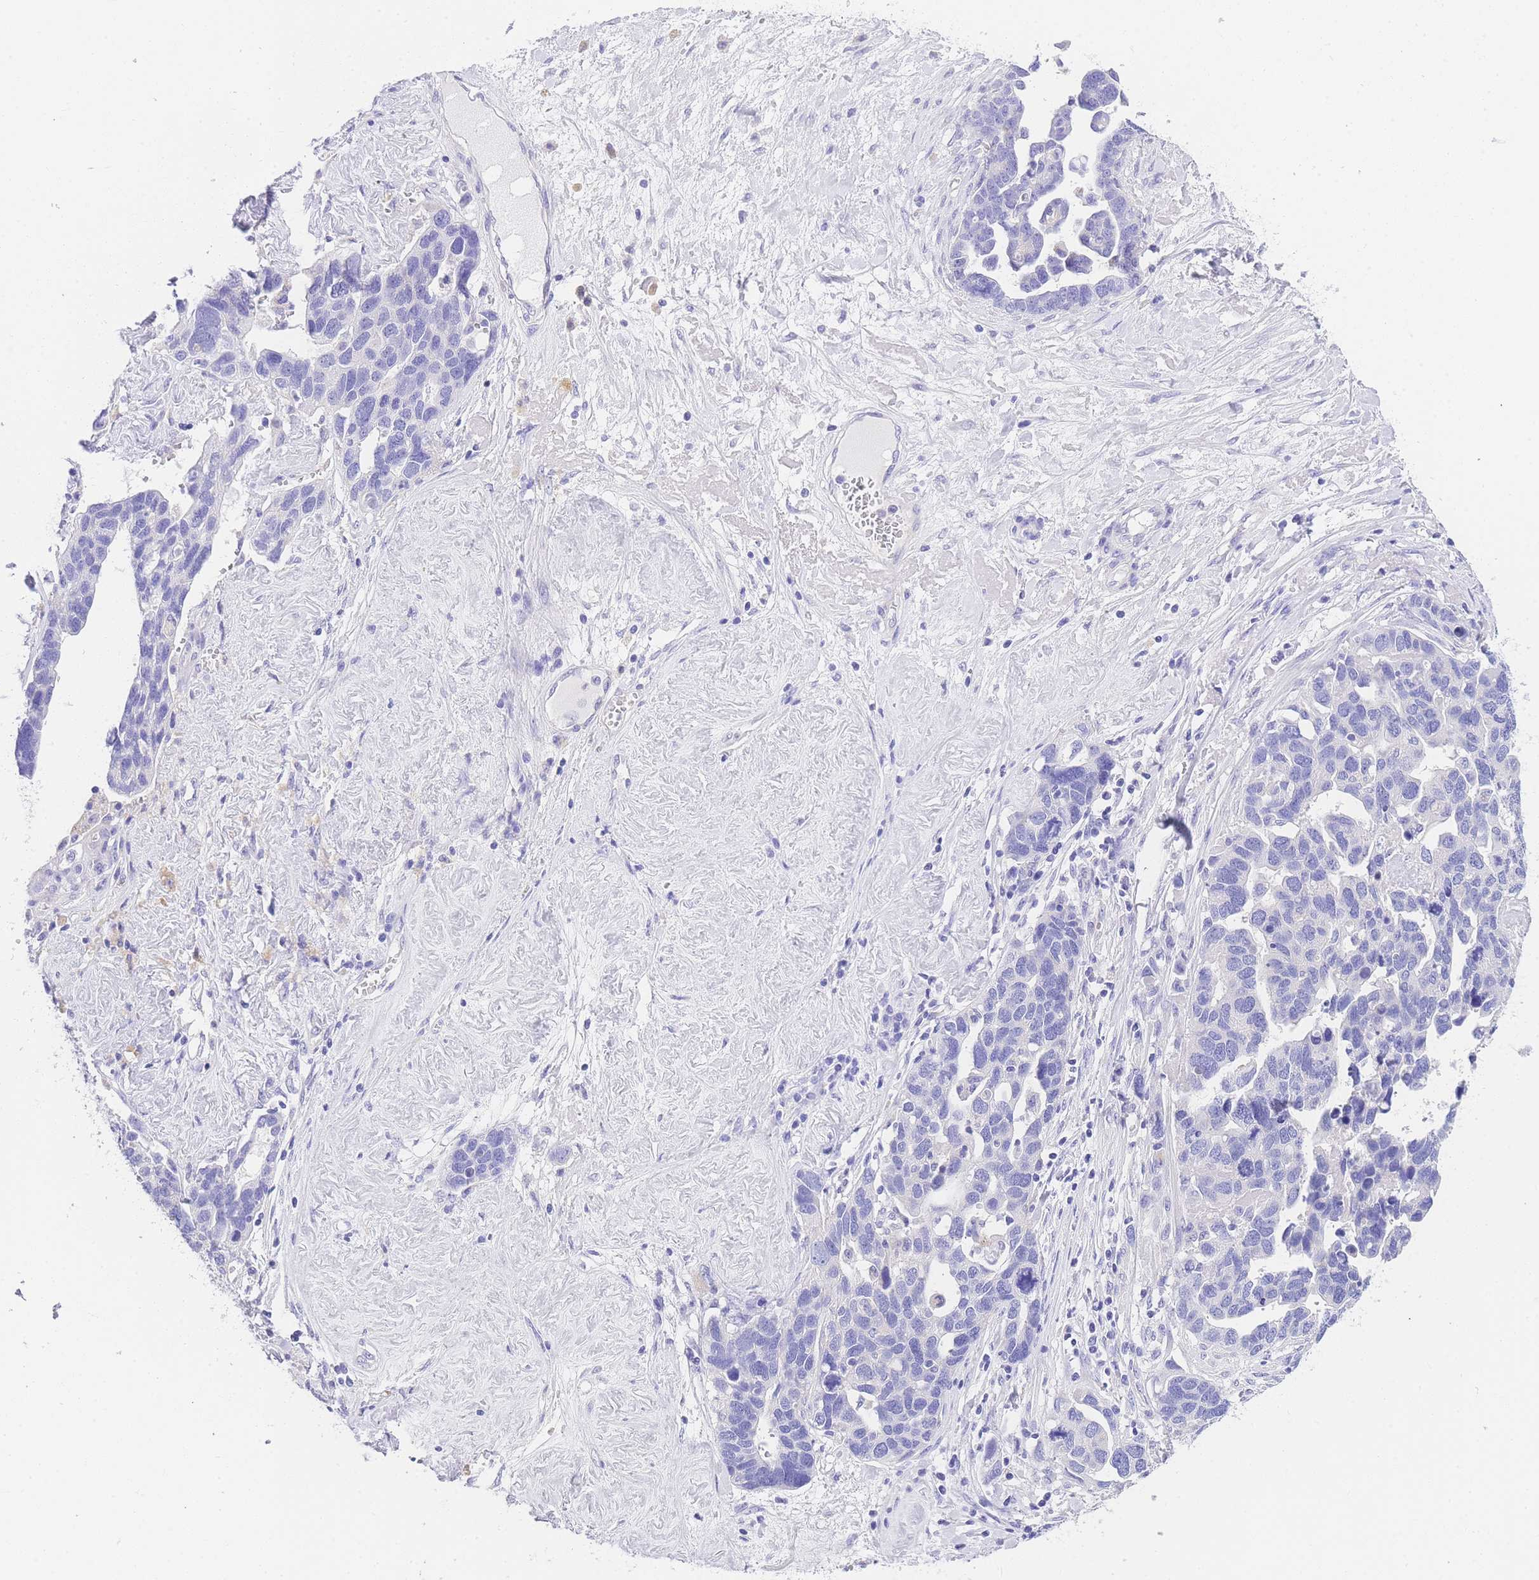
{"staining": {"intensity": "negative", "quantity": "none", "location": "none"}, "tissue": "ovarian cancer", "cell_type": "Tumor cells", "image_type": "cancer", "snomed": [{"axis": "morphology", "description": "Cystadenocarcinoma, serous, NOS"}, {"axis": "topography", "description": "Ovary"}], "caption": "DAB (3,3'-diaminobenzidine) immunohistochemical staining of ovarian cancer exhibits no significant expression in tumor cells. (Immunohistochemistry (ihc), brightfield microscopy, high magnification).", "gene": "EPN2", "patient": {"sex": "female", "age": 54}}